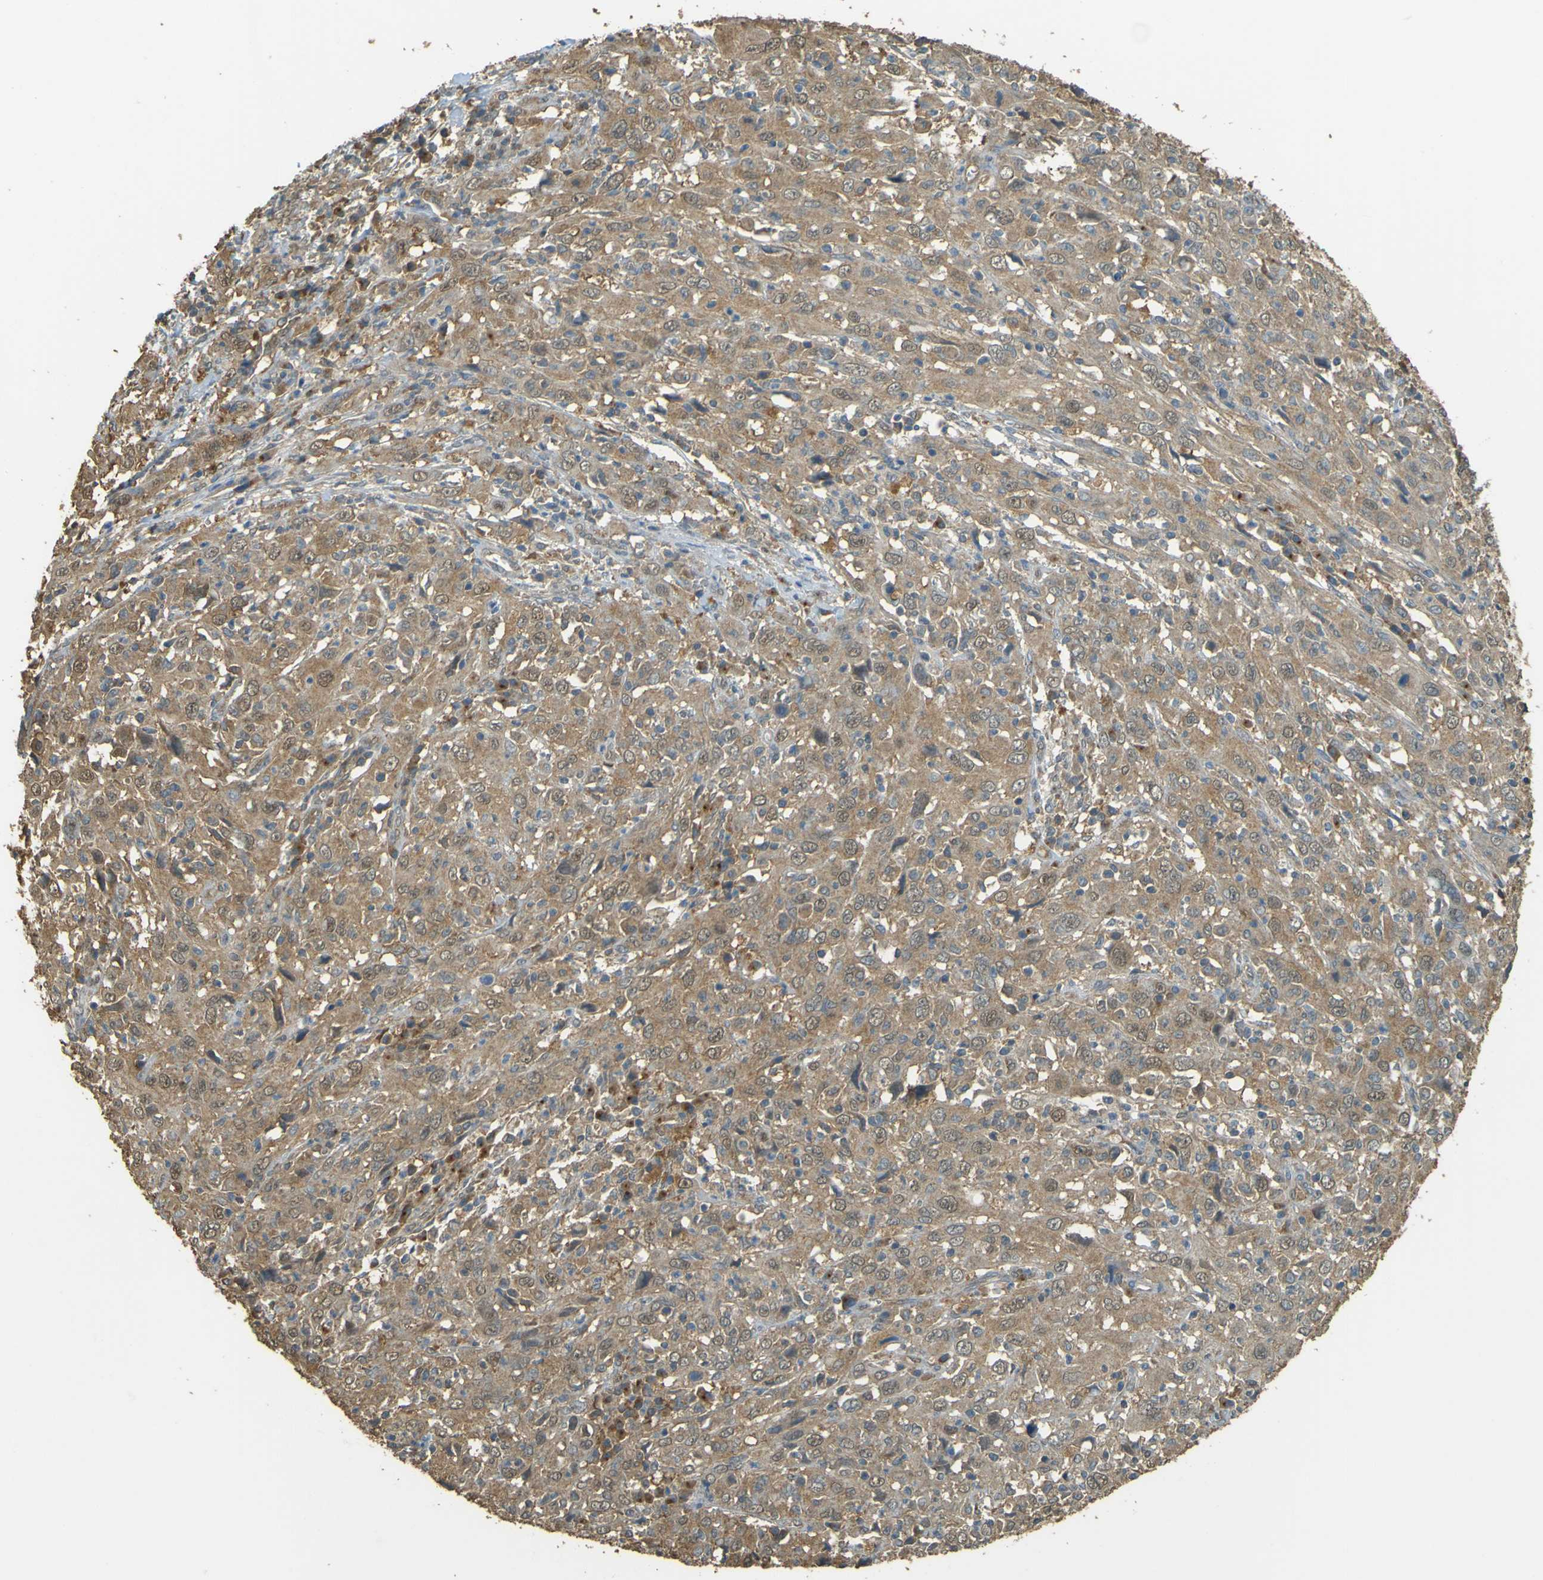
{"staining": {"intensity": "moderate", "quantity": ">75%", "location": "cytoplasmic/membranous"}, "tissue": "cervical cancer", "cell_type": "Tumor cells", "image_type": "cancer", "snomed": [{"axis": "morphology", "description": "Squamous cell carcinoma, NOS"}, {"axis": "topography", "description": "Cervix"}], "caption": "Cervical cancer (squamous cell carcinoma) tissue shows moderate cytoplasmic/membranous staining in about >75% of tumor cells", "gene": "GOLGA1", "patient": {"sex": "female", "age": 46}}